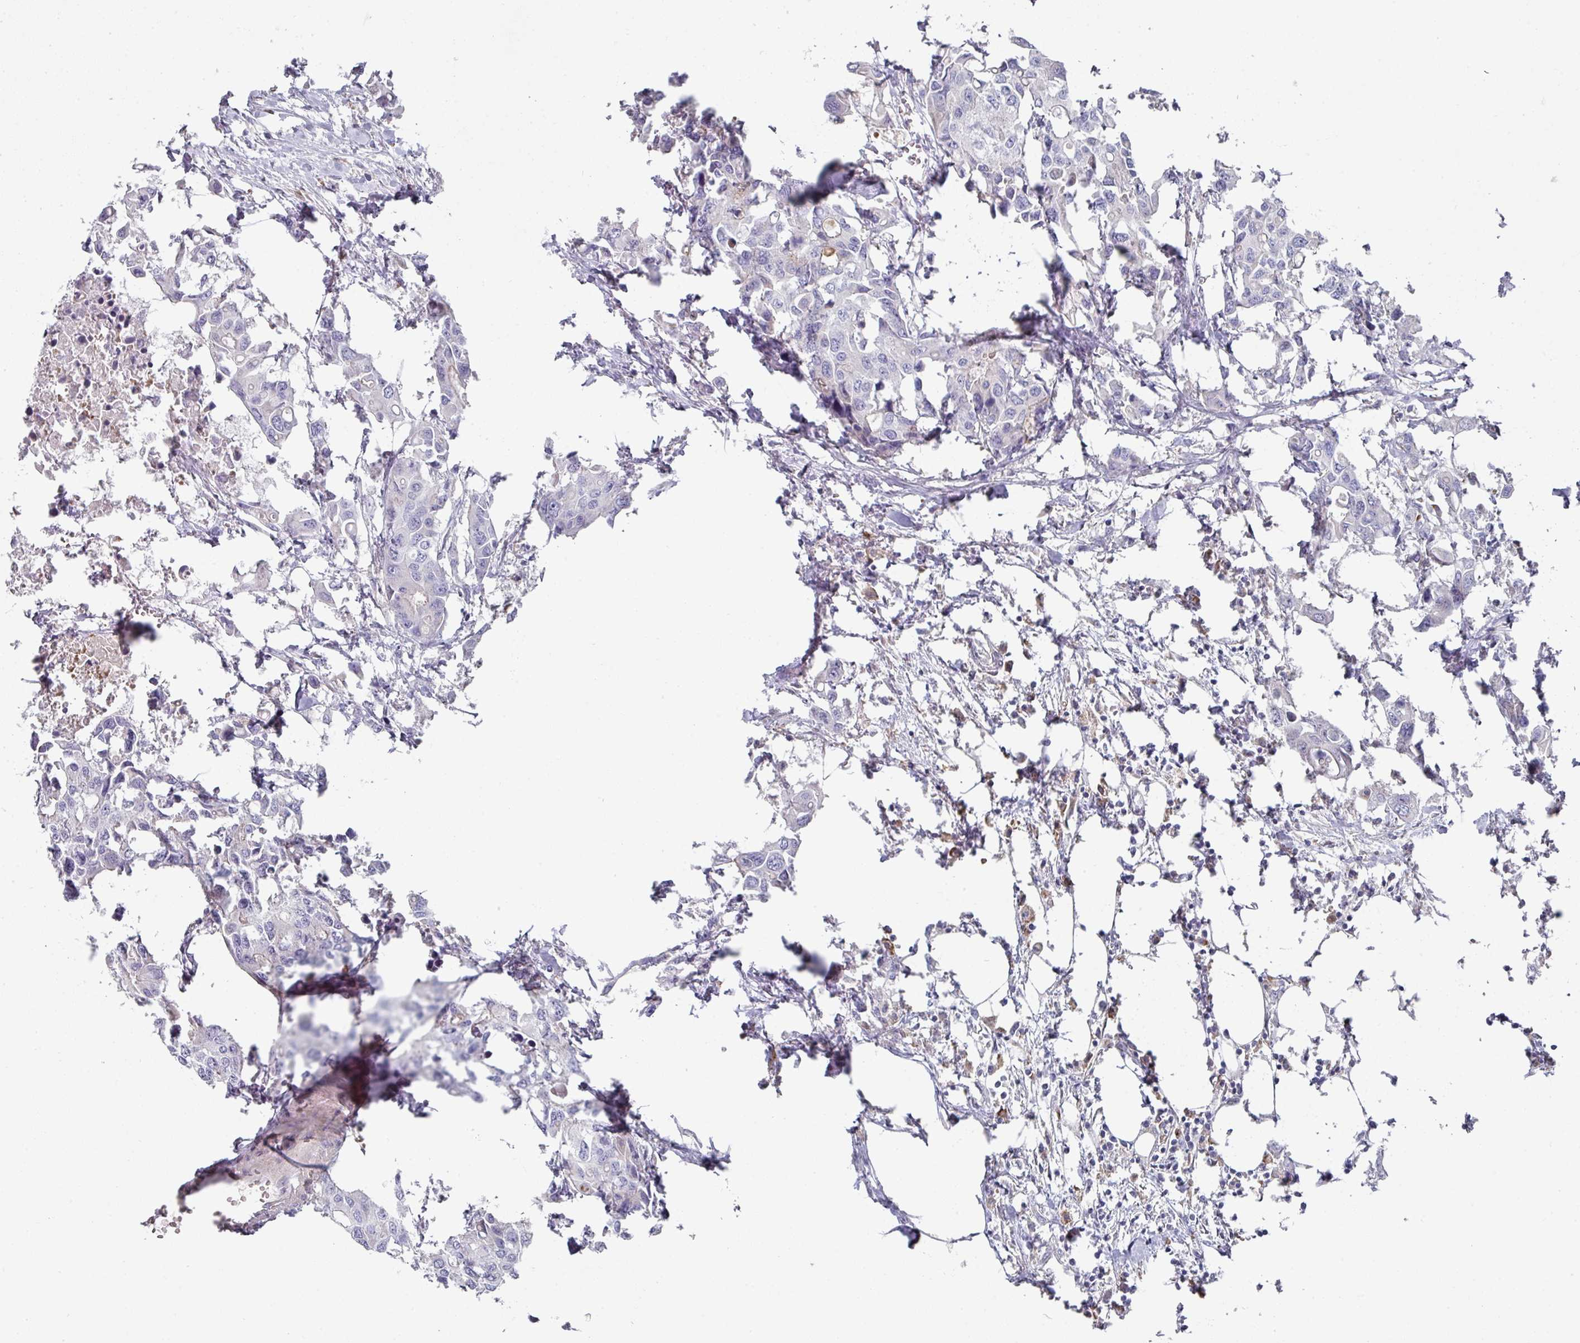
{"staining": {"intensity": "negative", "quantity": "none", "location": "none"}, "tissue": "colorectal cancer", "cell_type": "Tumor cells", "image_type": "cancer", "snomed": [{"axis": "morphology", "description": "Adenocarcinoma, NOS"}, {"axis": "topography", "description": "Colon"}], "caption": "An immunohistochemistry (IHC) histopathology image of adenocarcinoma (colorectal) is shown. There is no staining in tumor cells of adenocarcinoma (colorectal). The staining was performed using DAB (3,3'-diaminobenzidine) to visualize the protein expression in brown, while the nuclei were stained in blue with hematoxylin (Magnification: 20x).", "gene": "WSB2", "patient": {"sex": "male", "age": 77}}